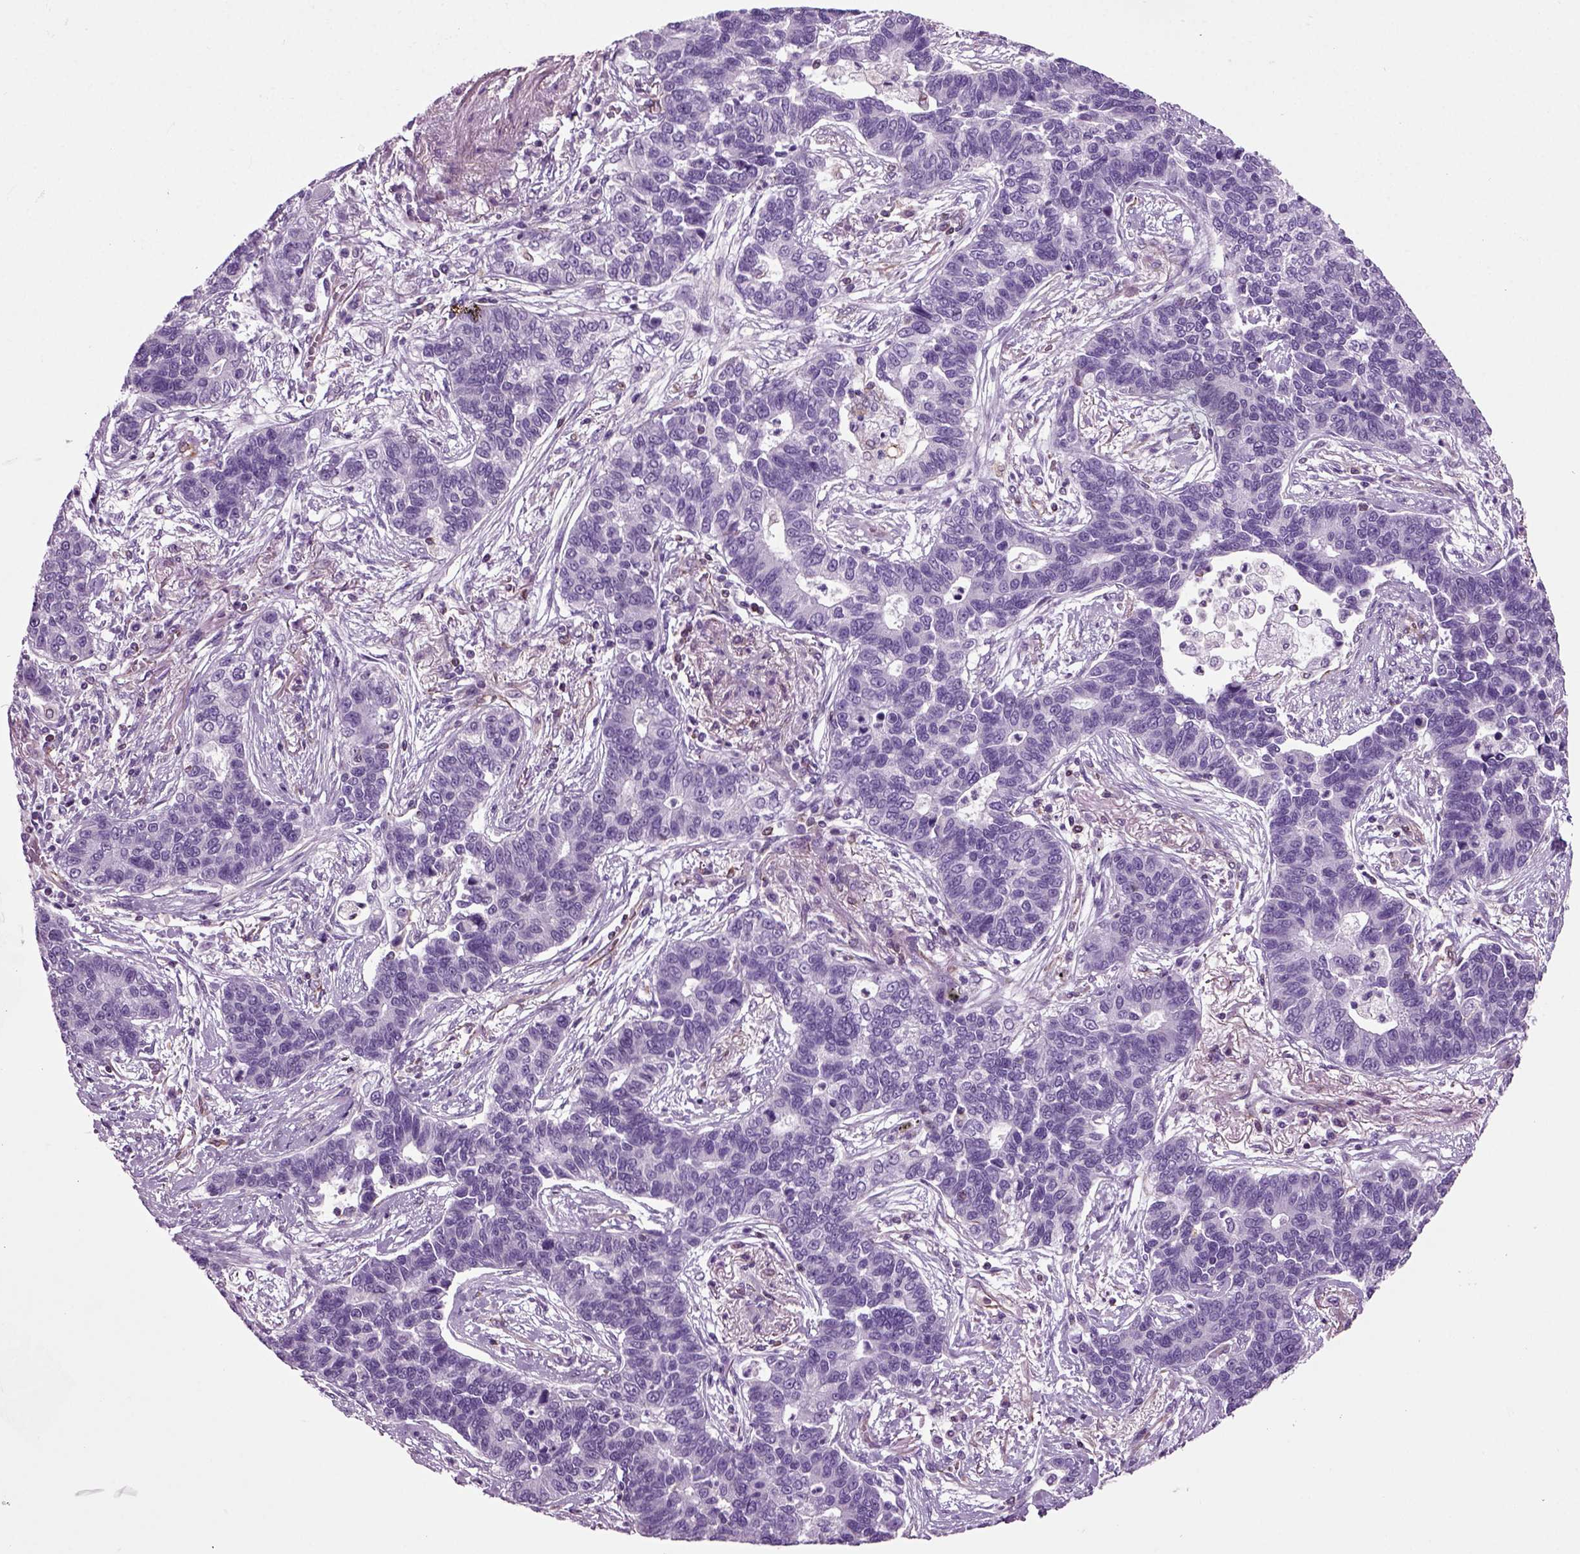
{"staining": {"intensity": "negative", "quantity": "none", "location": "none"}, "tissue": "lung cancer", "cell_type": "Tumor cells", "image_type": "cancer", "snomed": [{"axis": "morphology", "description": "Adenocarcinoma, NOS"}, {"axis": "topography", "description": "Lung"}], "caption": "Lung cancer was stained to show a protein in brown. There is no significant staining in tumor cells.", "gene": "ACER3", "patient": {"sex": "female", "age": 57}}